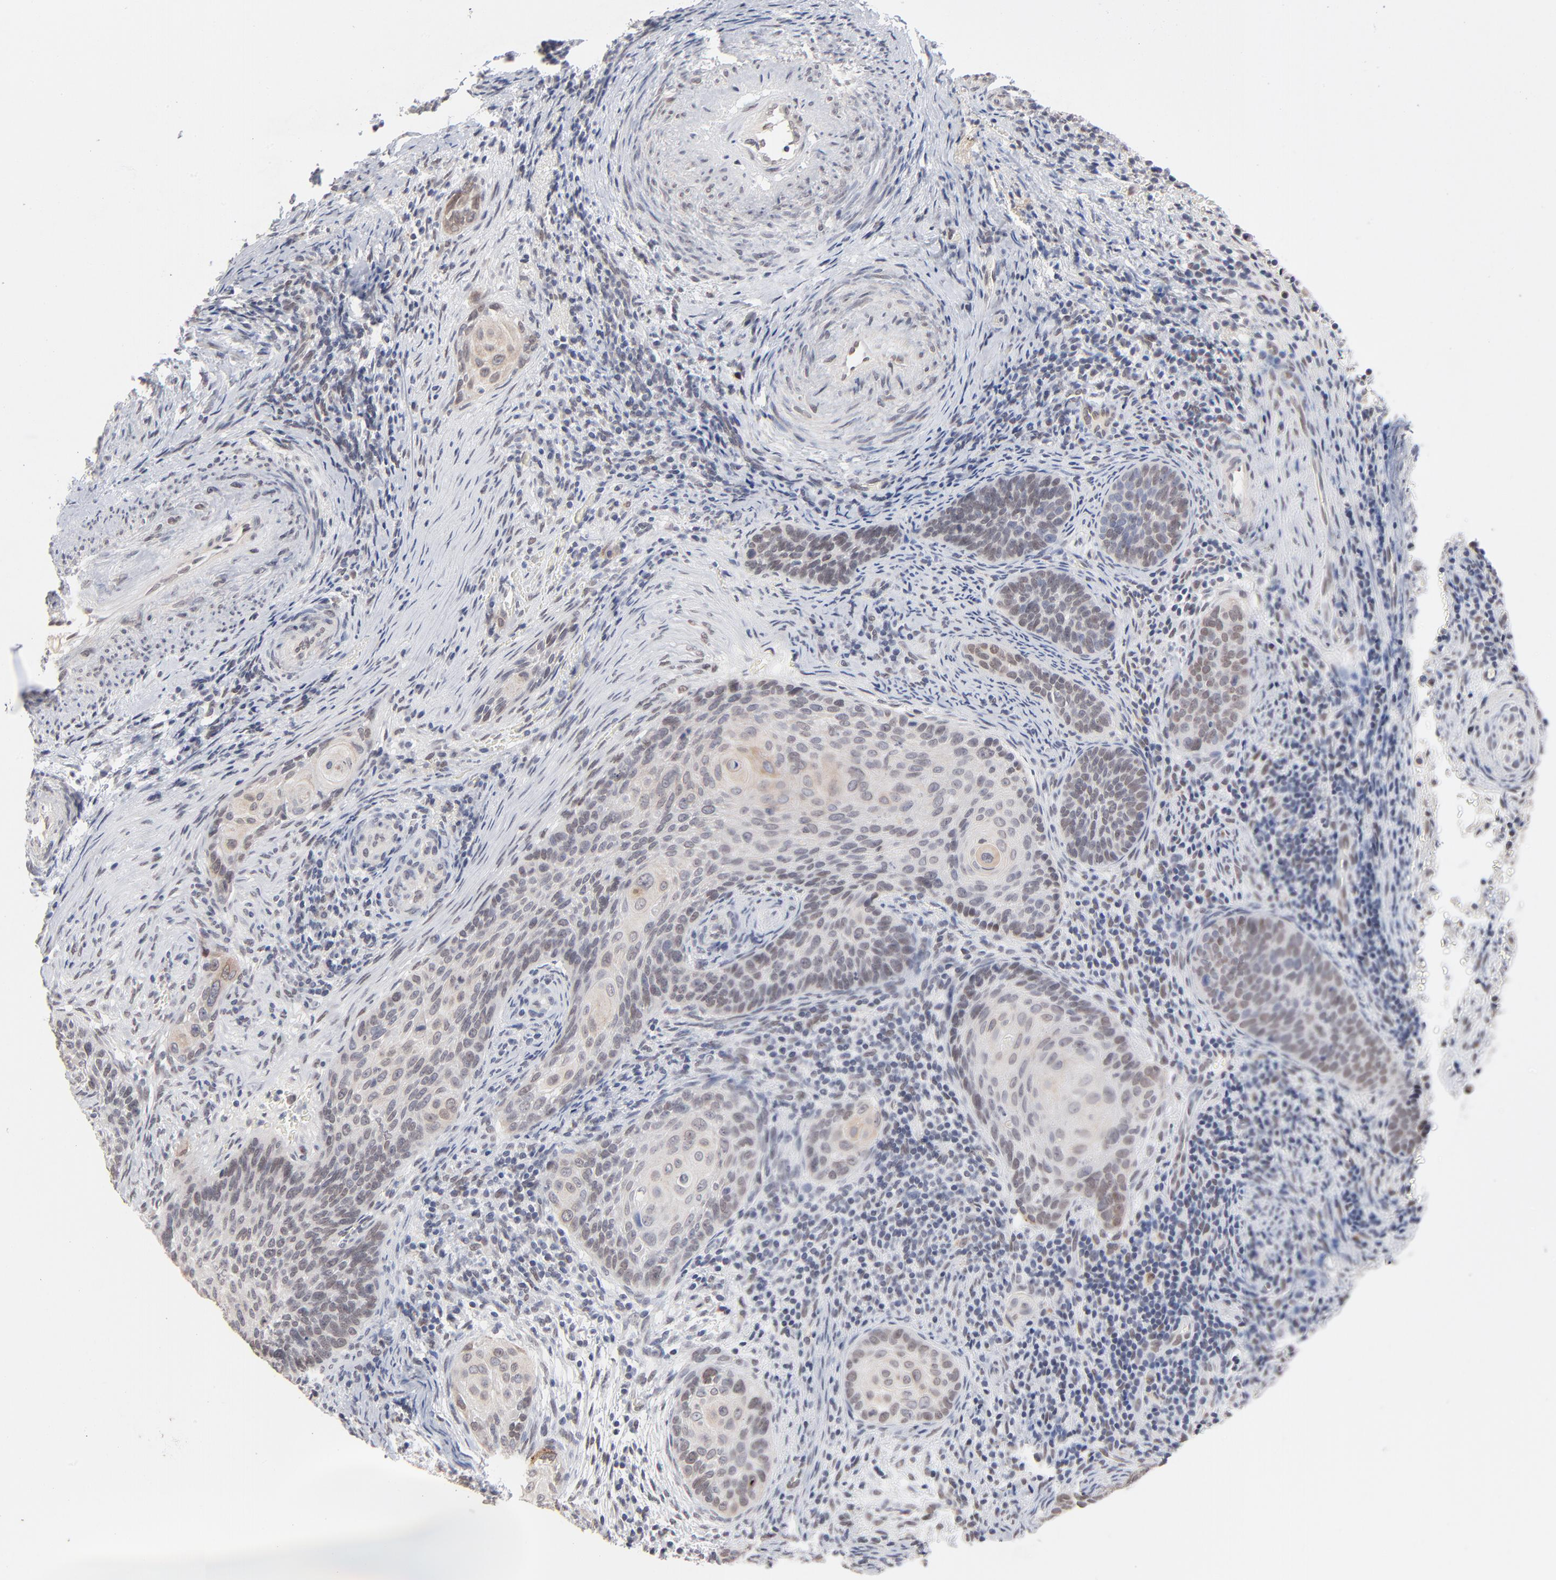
{"staining": {"intensity": "weak", "quantity": "25%-75%", "location": "nuclear"}, "tissue": "cervical cancer", "cell_type": "Tumor cells", "image_type": "cancer", "snomed": [{"axis": "morphology", "description": "Squamous cell carcinoma, NOS"}, {"axis": "topography", "description": "Cervix"}], "caption": "This micrograph demonstrates IHC staining of cervical cancer (squamous cell carcinoma), with low weak nuclear staining in about 25%-75% of tumor cells.", "gene": "MBIP", "patient": {"sex": "female", "age": 33}}